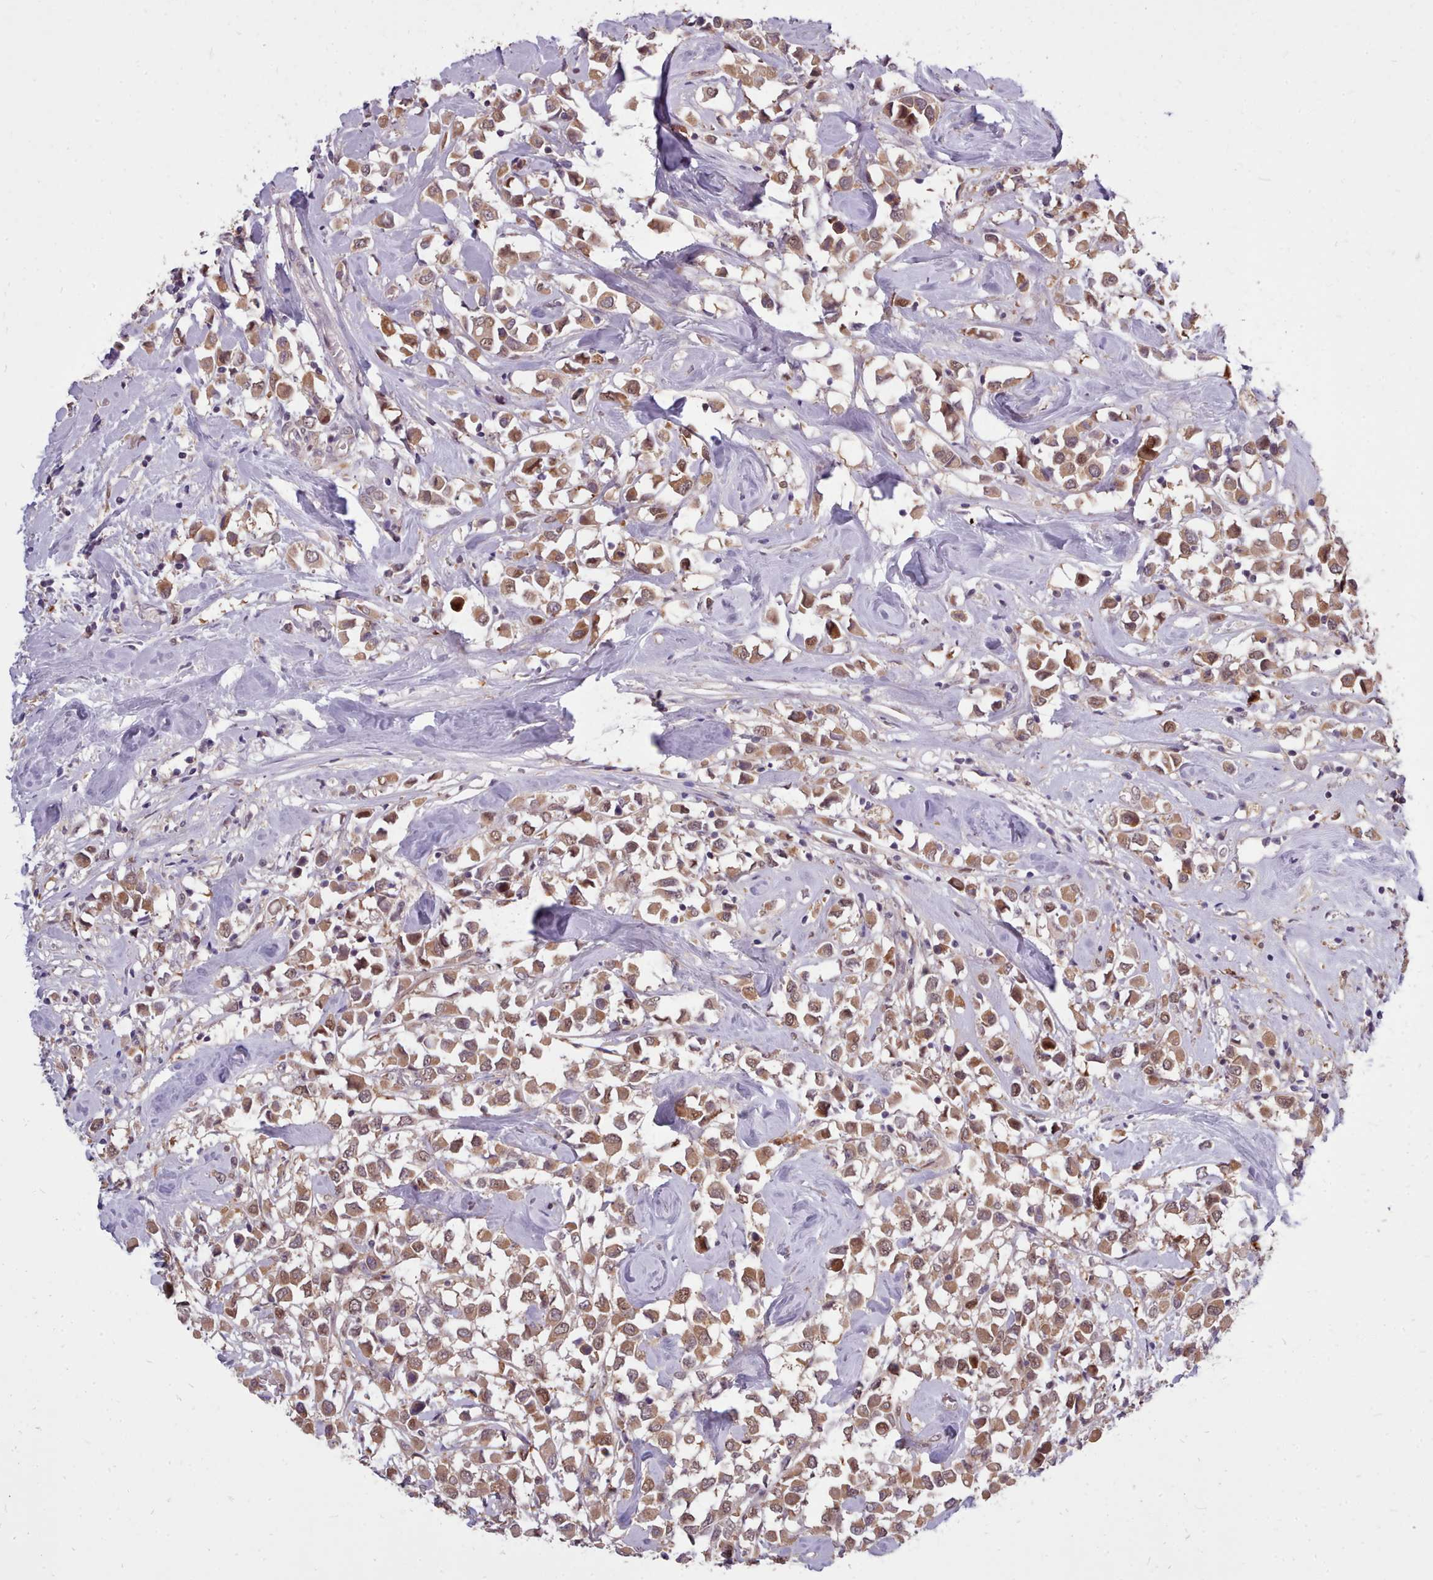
{"staining": {"intensity": "moderate", "quantity": ">75%", "location": "cytoplasmic/membranous,nuclear"}, "tissue": "breast cancer", "cell_type": "Tumor cells", "image_type": "cancer", "snomed": [{"axis": "morphology", "description": "Duct carcinoma"}, {"axis": "topography", "description": "Breast"}], "caption": "Protein staining of intraductal carcinoma (breast) tissue shows moderate cytoplasmic/membranous and nuclear staining in about >75% of tumor cells.", "gene": "AHCY", "patient": {"sex": "female", "age": 61}}